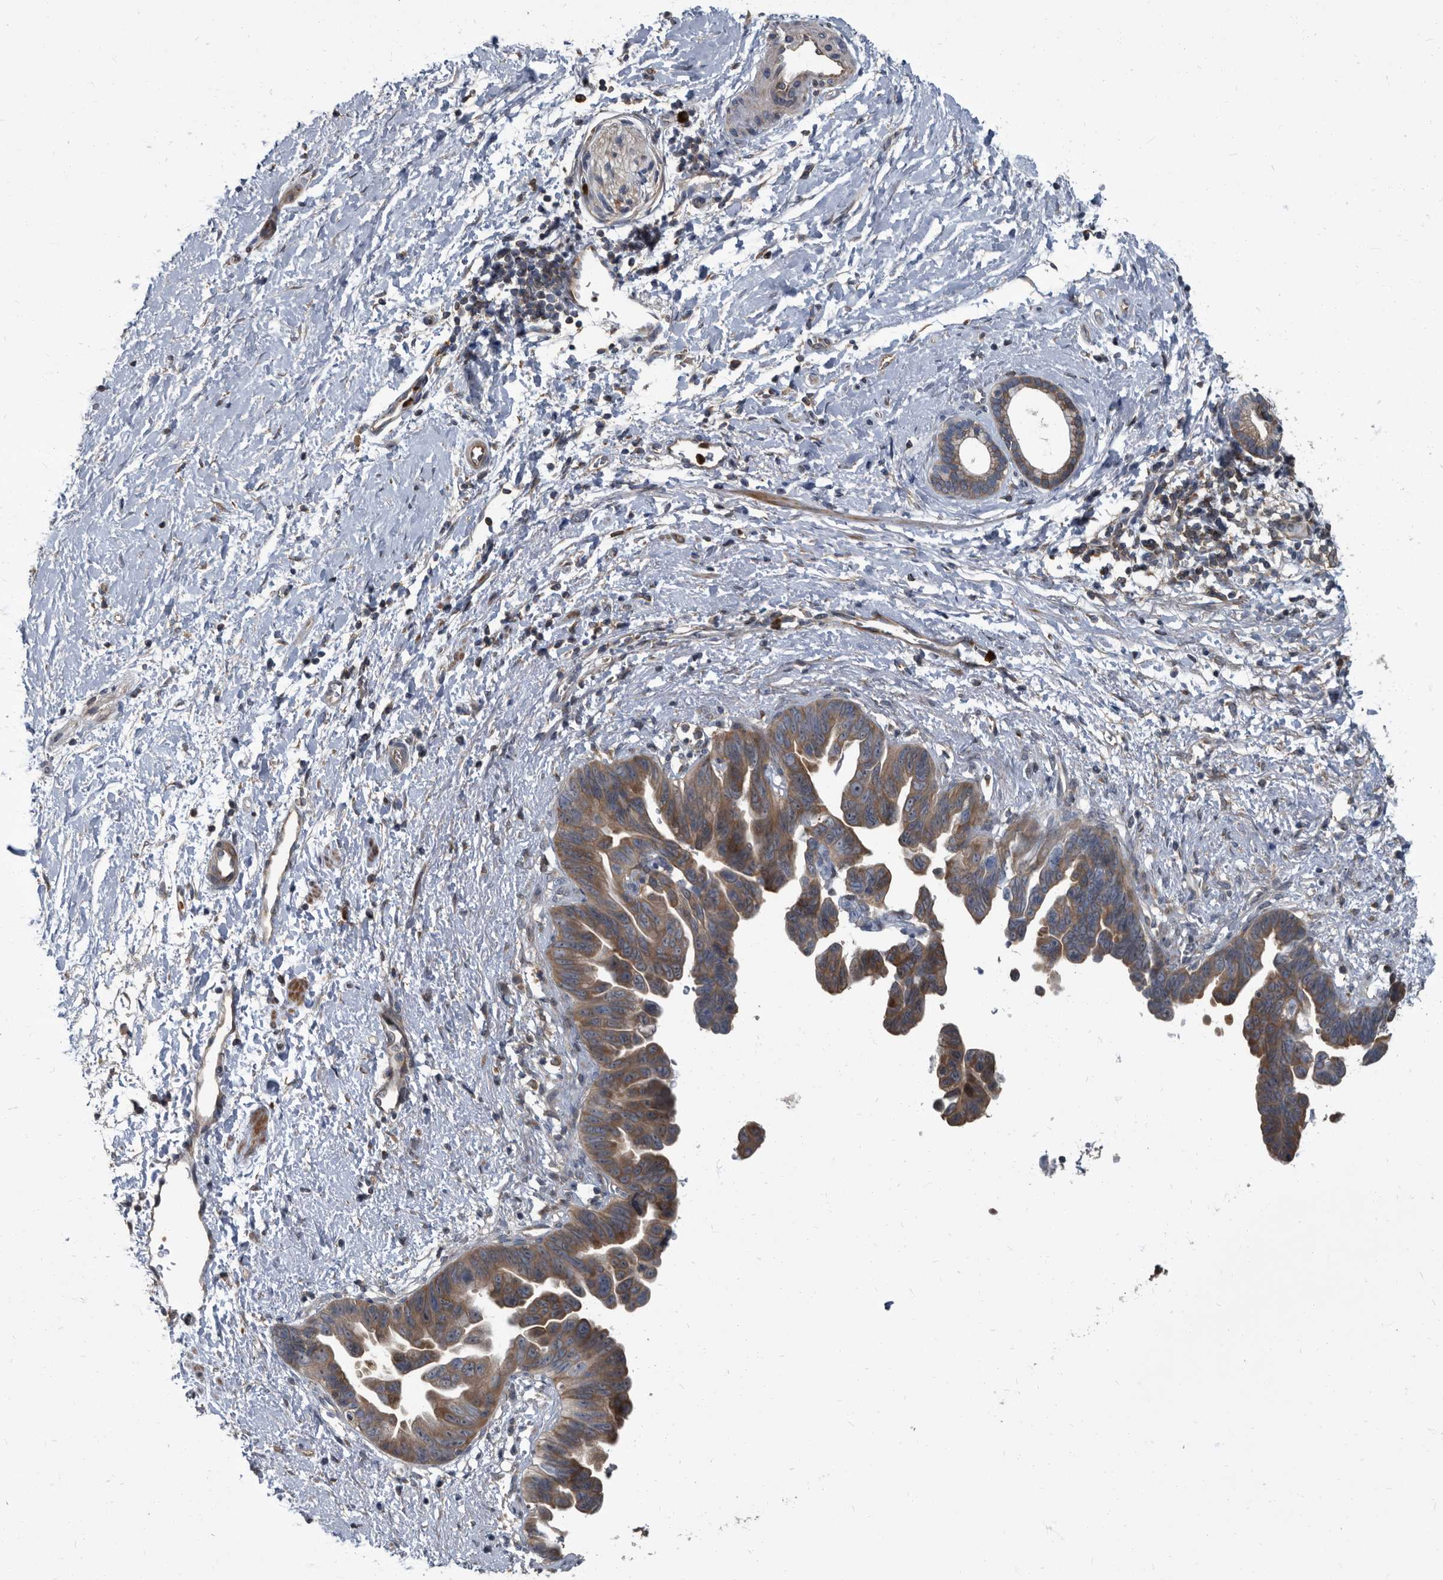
{"staining": {"intensity": "moderate", "quantity": "25%-75%", "location": "cytoplasmic/membranous"}, "tissue": "pancreatic cancer", "cell_type": "Tumor cells", "image_type": "cancer", "snomed": [{"axis": "morphology", "description": "Adenocarcinoma, NOS"}, {"axis": "topography", "description": "Pancreas"}], "caption": "Pancreatic adenocarcinoma tissue demonstrates moderate cytoplasmic/membranous positivity in approximately 25%-75% of tumor cells, visualized by immunohistochemistry.", "gene": "CDV3", "patient": {"sex": "female", "age": 72}}